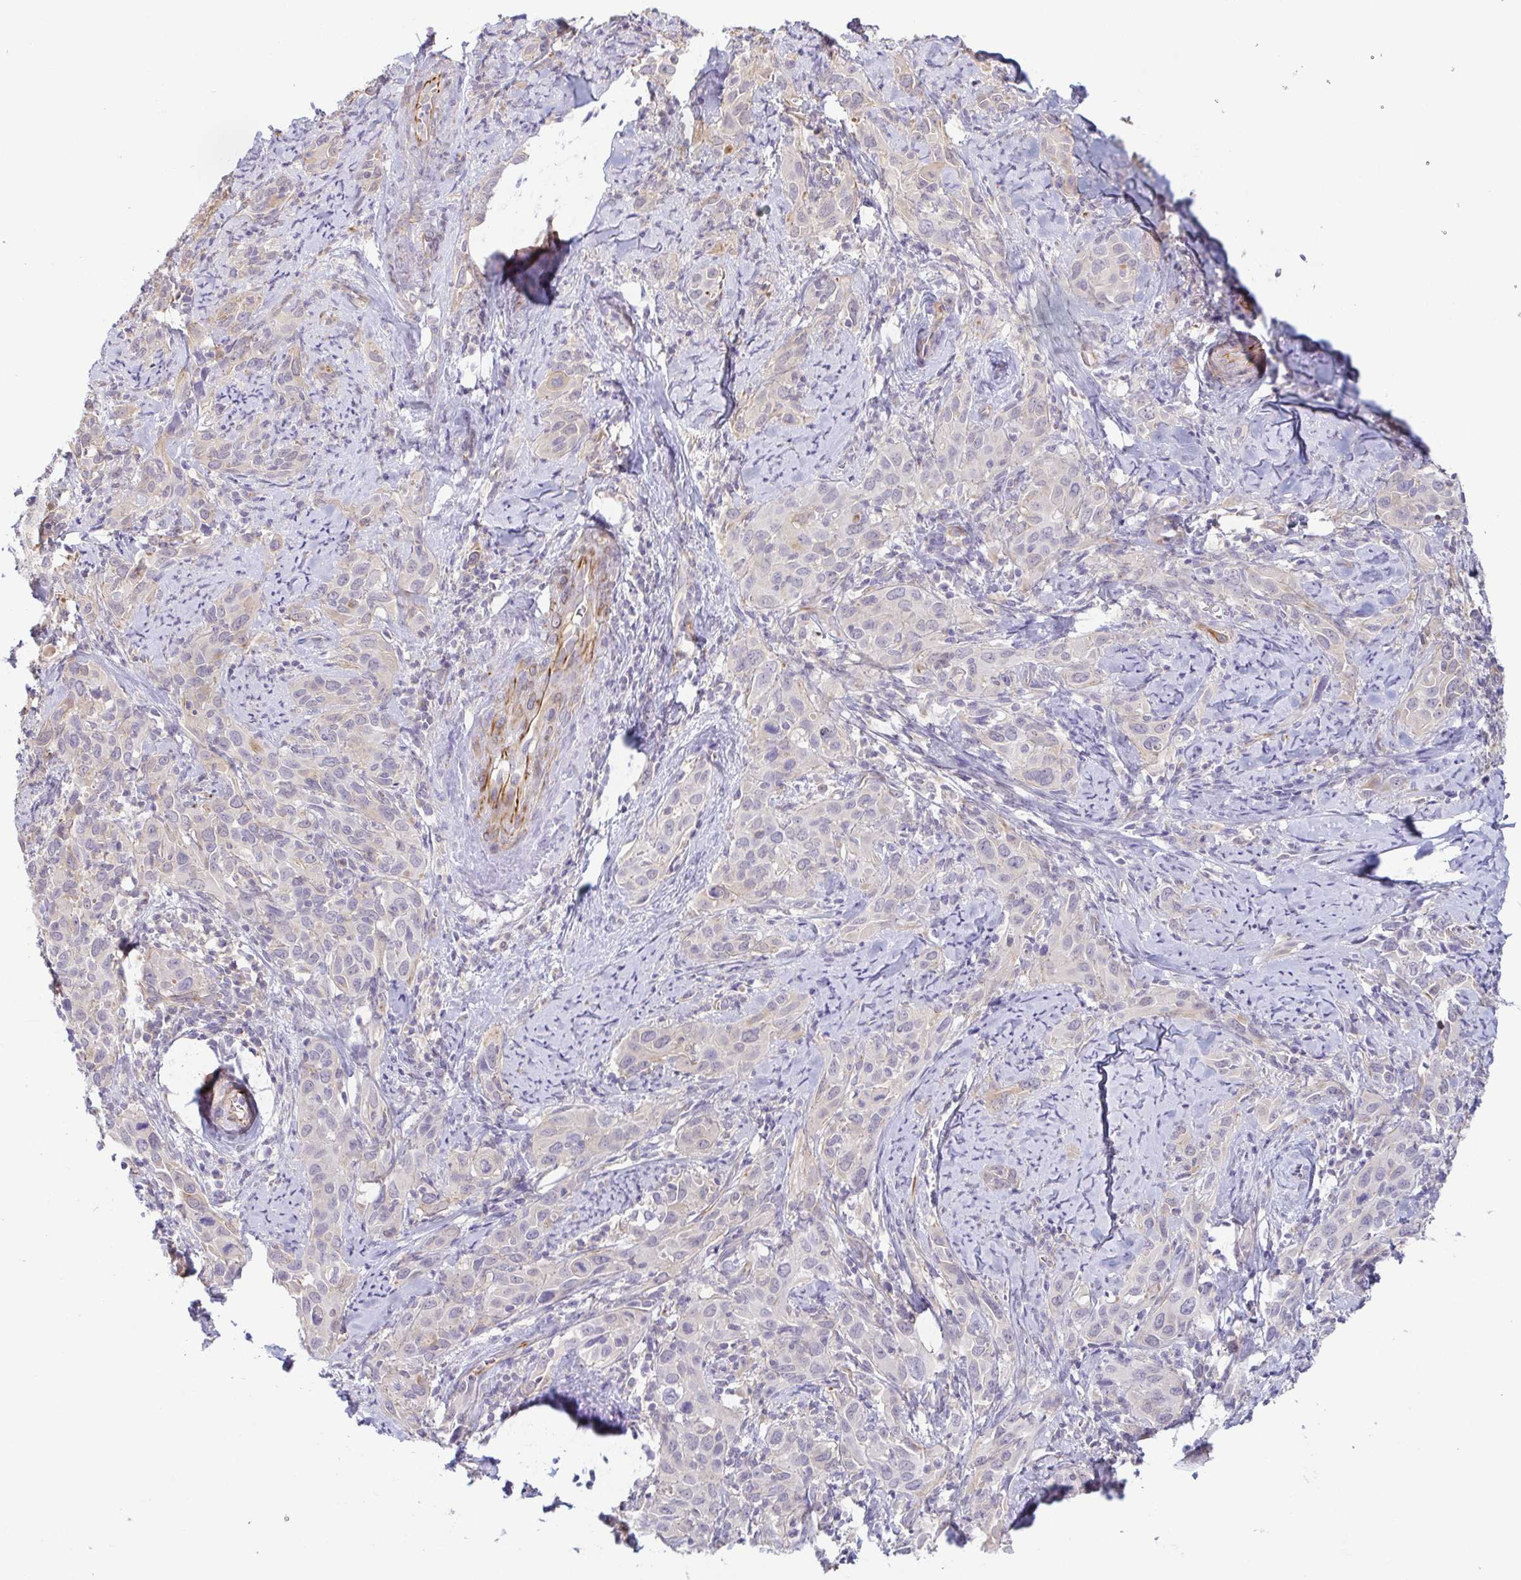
{"staining": {"intensity": "negative", "quantity": "none", "location": "none"}, "tissue": "cervical cancer", "cell_type": "Tumor cells", "image_type": "cancer", "snomed": [{"axis": "morphology", "description": "Squamous cell carcinoma, NOS"}, {"axis": "topography", "description": "Cervix"}], "caption": "Photomicrograph shows no protein staining in tumor cells of cervical cancer tissue.", "gene": "COL17A1", "patient": {"sex": "female", "age": 51}}